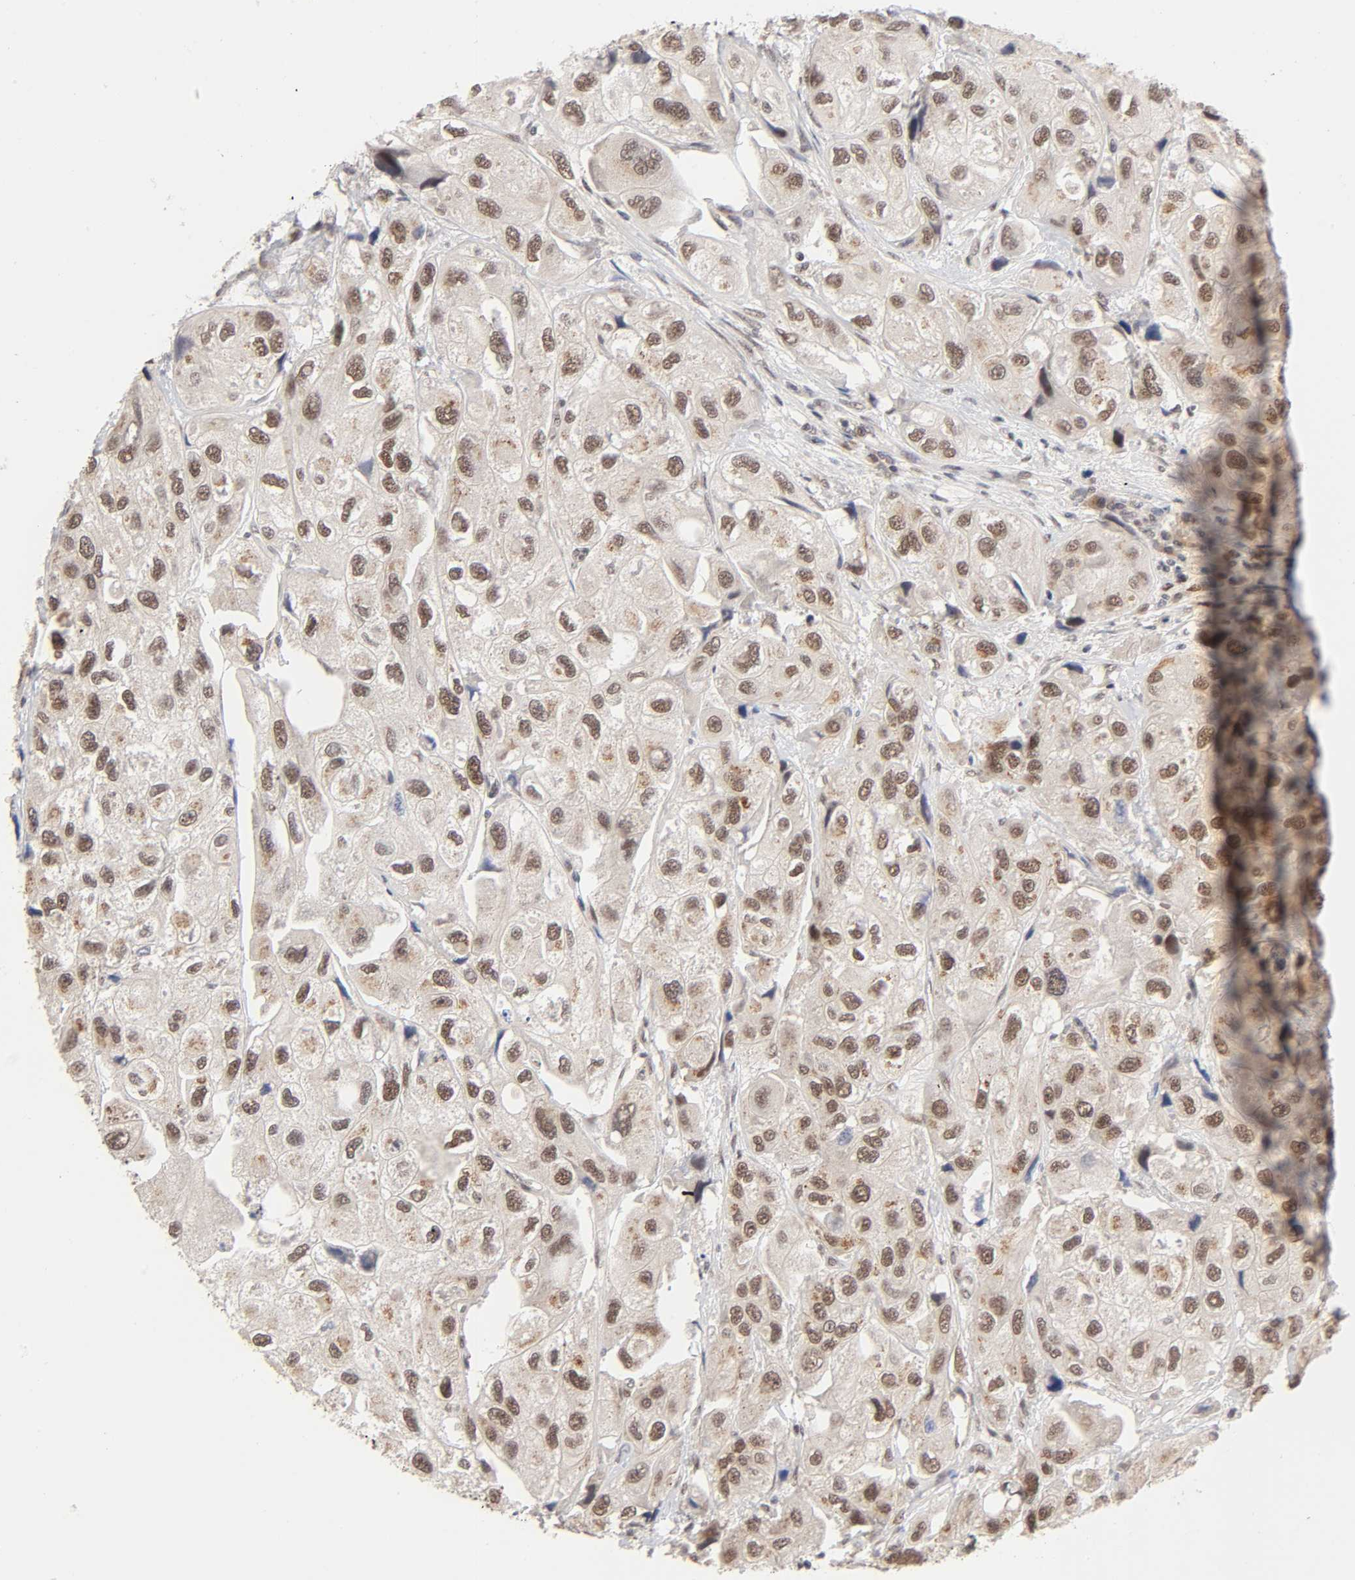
{"staining": {"intensity": "moderate", "quantity": ">75%", "location": "cytoplasmic/membranous,nuclear"}, "tissue": "urothelial cancer", "cell_type": "Tumor cells", "image_type": "cancer", "snomed": [{"axis": "morphology", "description": "Urothelial carcinoma, High grade"}, {"axis": "topography", "description": "Urinary bladder"}], "caption": "The photomicrograph exhibits immunohistochemical staining of urothelial carcinoma (high-grade). There is moderate cytoplasmic/membranous and nuclear staining is identified in approximately >75% of tumor cells. The staining was performed using DAB, with brown indicating positive protein expression. Nuclei are stained blue with hematoxylin.", "gene": "EP300", "patient": {"sex": "female", "age": 64}}